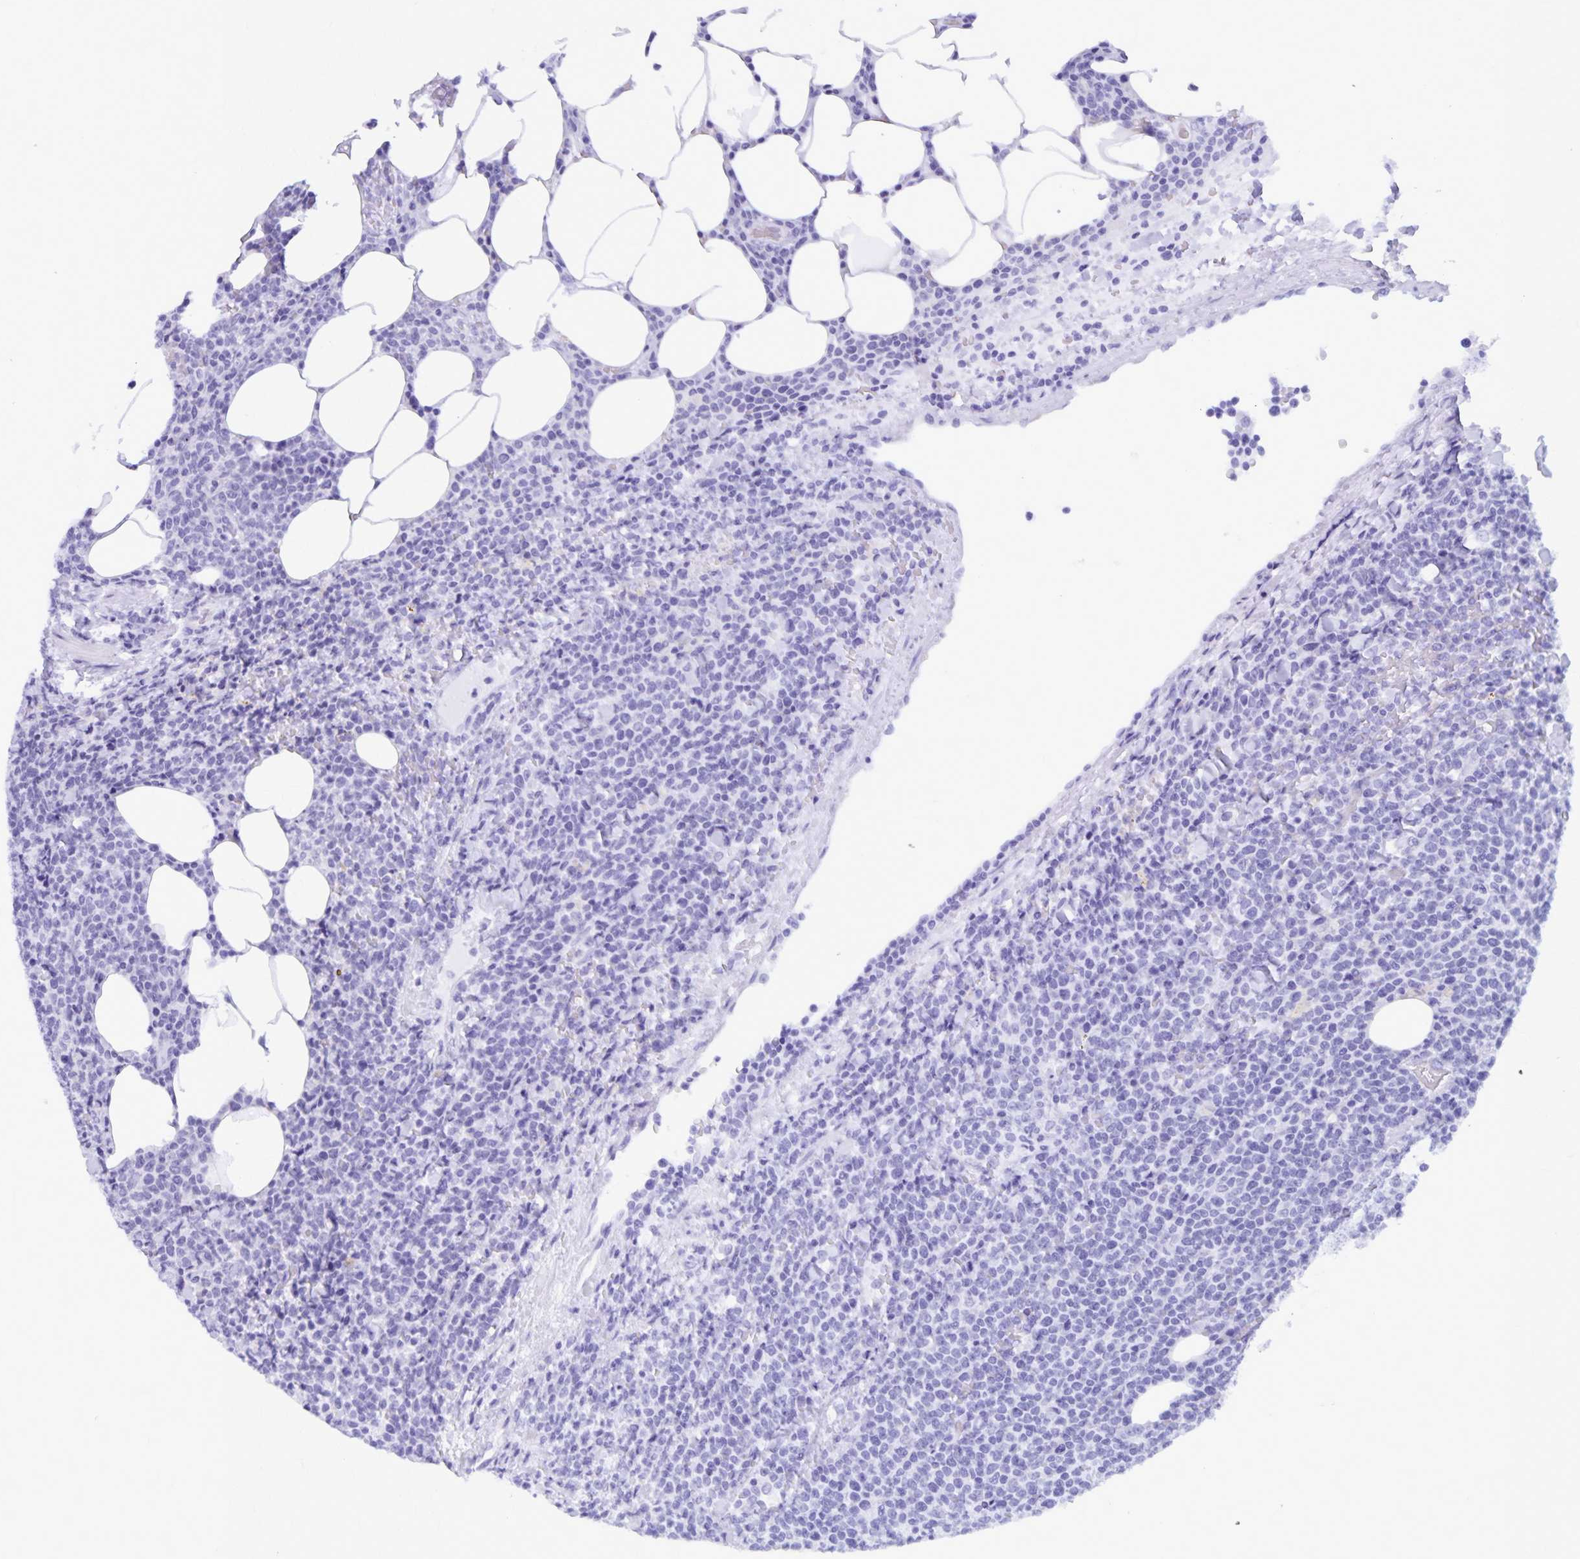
{"staining": {"intensity": "negative", "quantity": "none", "location": "none"}, "tissue": "lymphoma", "cell_type": "Tumor cells", "image_type": "cancer", "snomed": [{"axis": "morphology", "description": "Malignant lymphoma, non-Hodgkin's type, High grade"}, {"axis": "topography", "description": "Lymph node"}], "caption": "IHC of human malignant lymphoma, non-Hodgkin's type (high-grade) demonstrates no expression in tumor cells.", "gene": "DEFA5", "patient": {"sex": "male", "age": 61}}